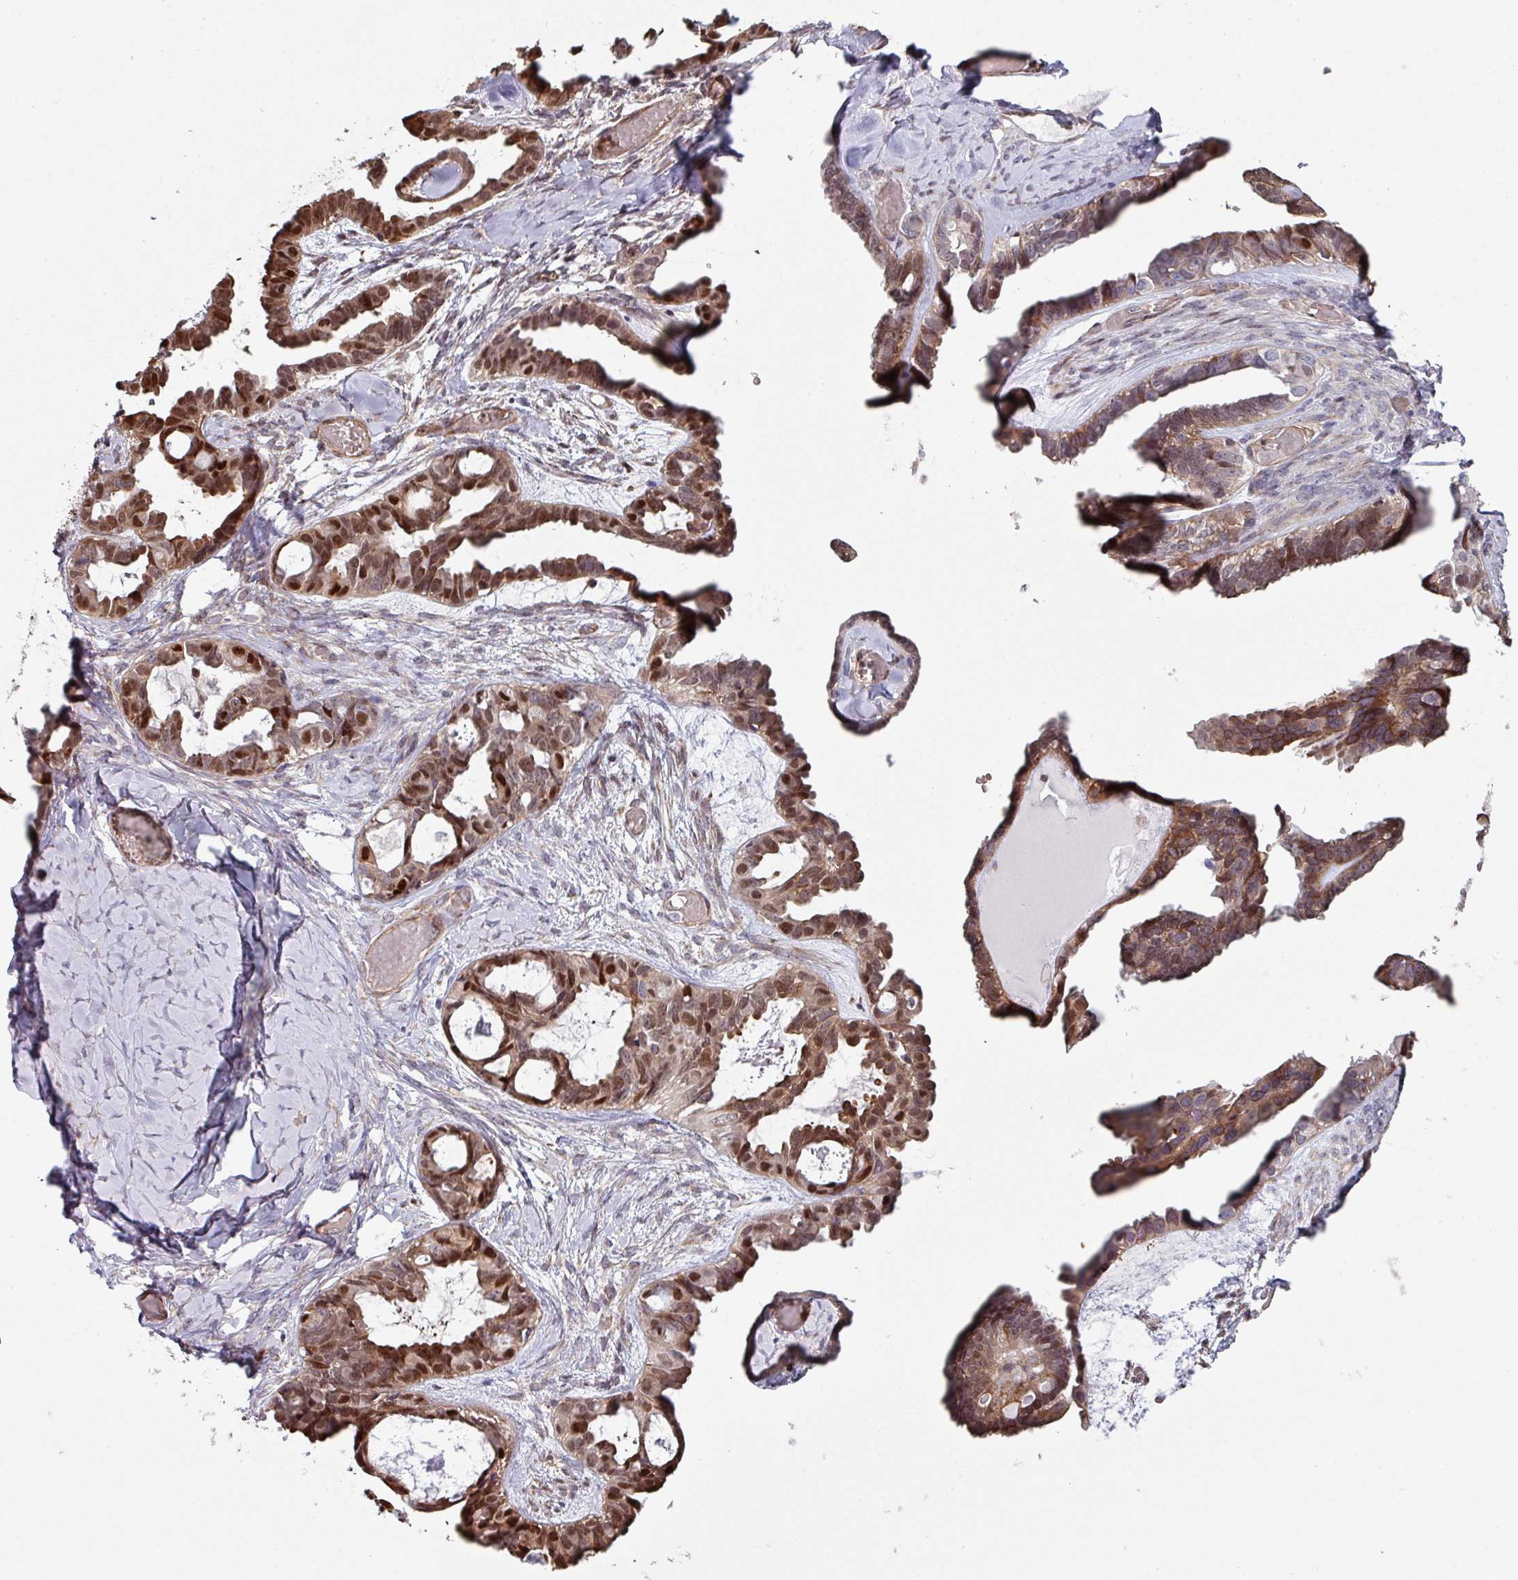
{"staining": {"intensity": "strong", "quantity": "25%-75%", "location": "cytoplasmic/membranous,nuclear"}, "tissue": "ovarian cancer", "cell_type": "Tumor cells", "image_type": "cancer", "snomed": [{"axis": "morphology", "description": "Cystadenocarcinoma, serous, NOS"}, {"axis": "topography", "description": "Ovary"}], "caption": "Strong cytoplasmic/membranous and nuclear protein staining is present in approximately 25%-75% of tumor cells in ovarian serous cystadenocarcinoma.", "gene": "ANO9", "patient": {"sex": "female", "age": 69}}